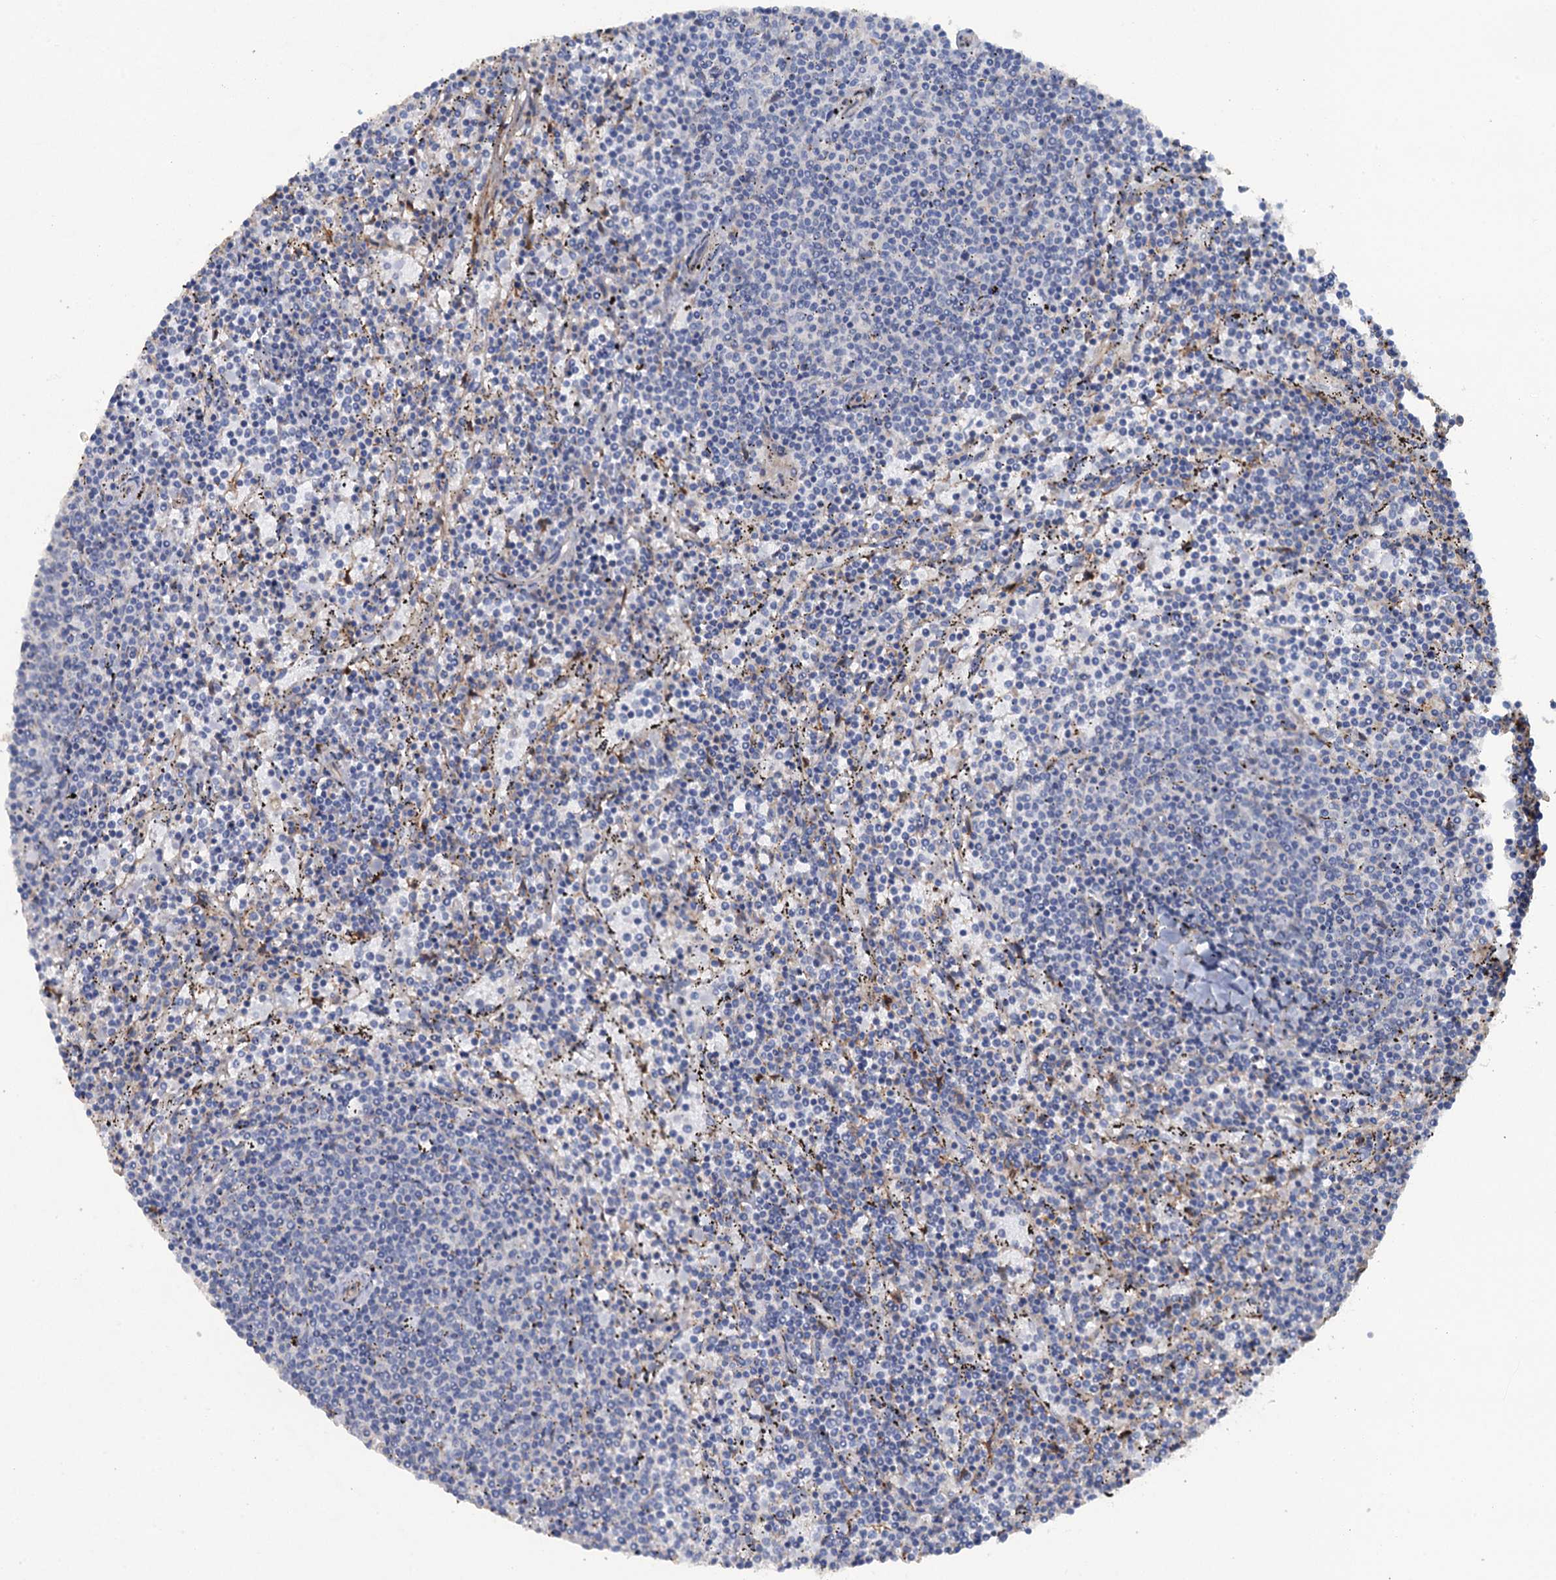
{"staining": {"intensity": "negative", "quantity": "none", "location": "none"}, "tissue": "lymphoma", "cell_type": "Tumor cells", "image_type": "cancer", "snomed": [{"axis": "morphology", "description": "Malignant lymphoma, non-Hodgkin's type, Low grade"}, {"axis": "topography", "description": "Spleen"}], "caption": "This is an IHC image of lymphoma. There is no staining in tumor cells.", "gene": "POGLUT3", "patient": {"sex": "female", "age": 50}}